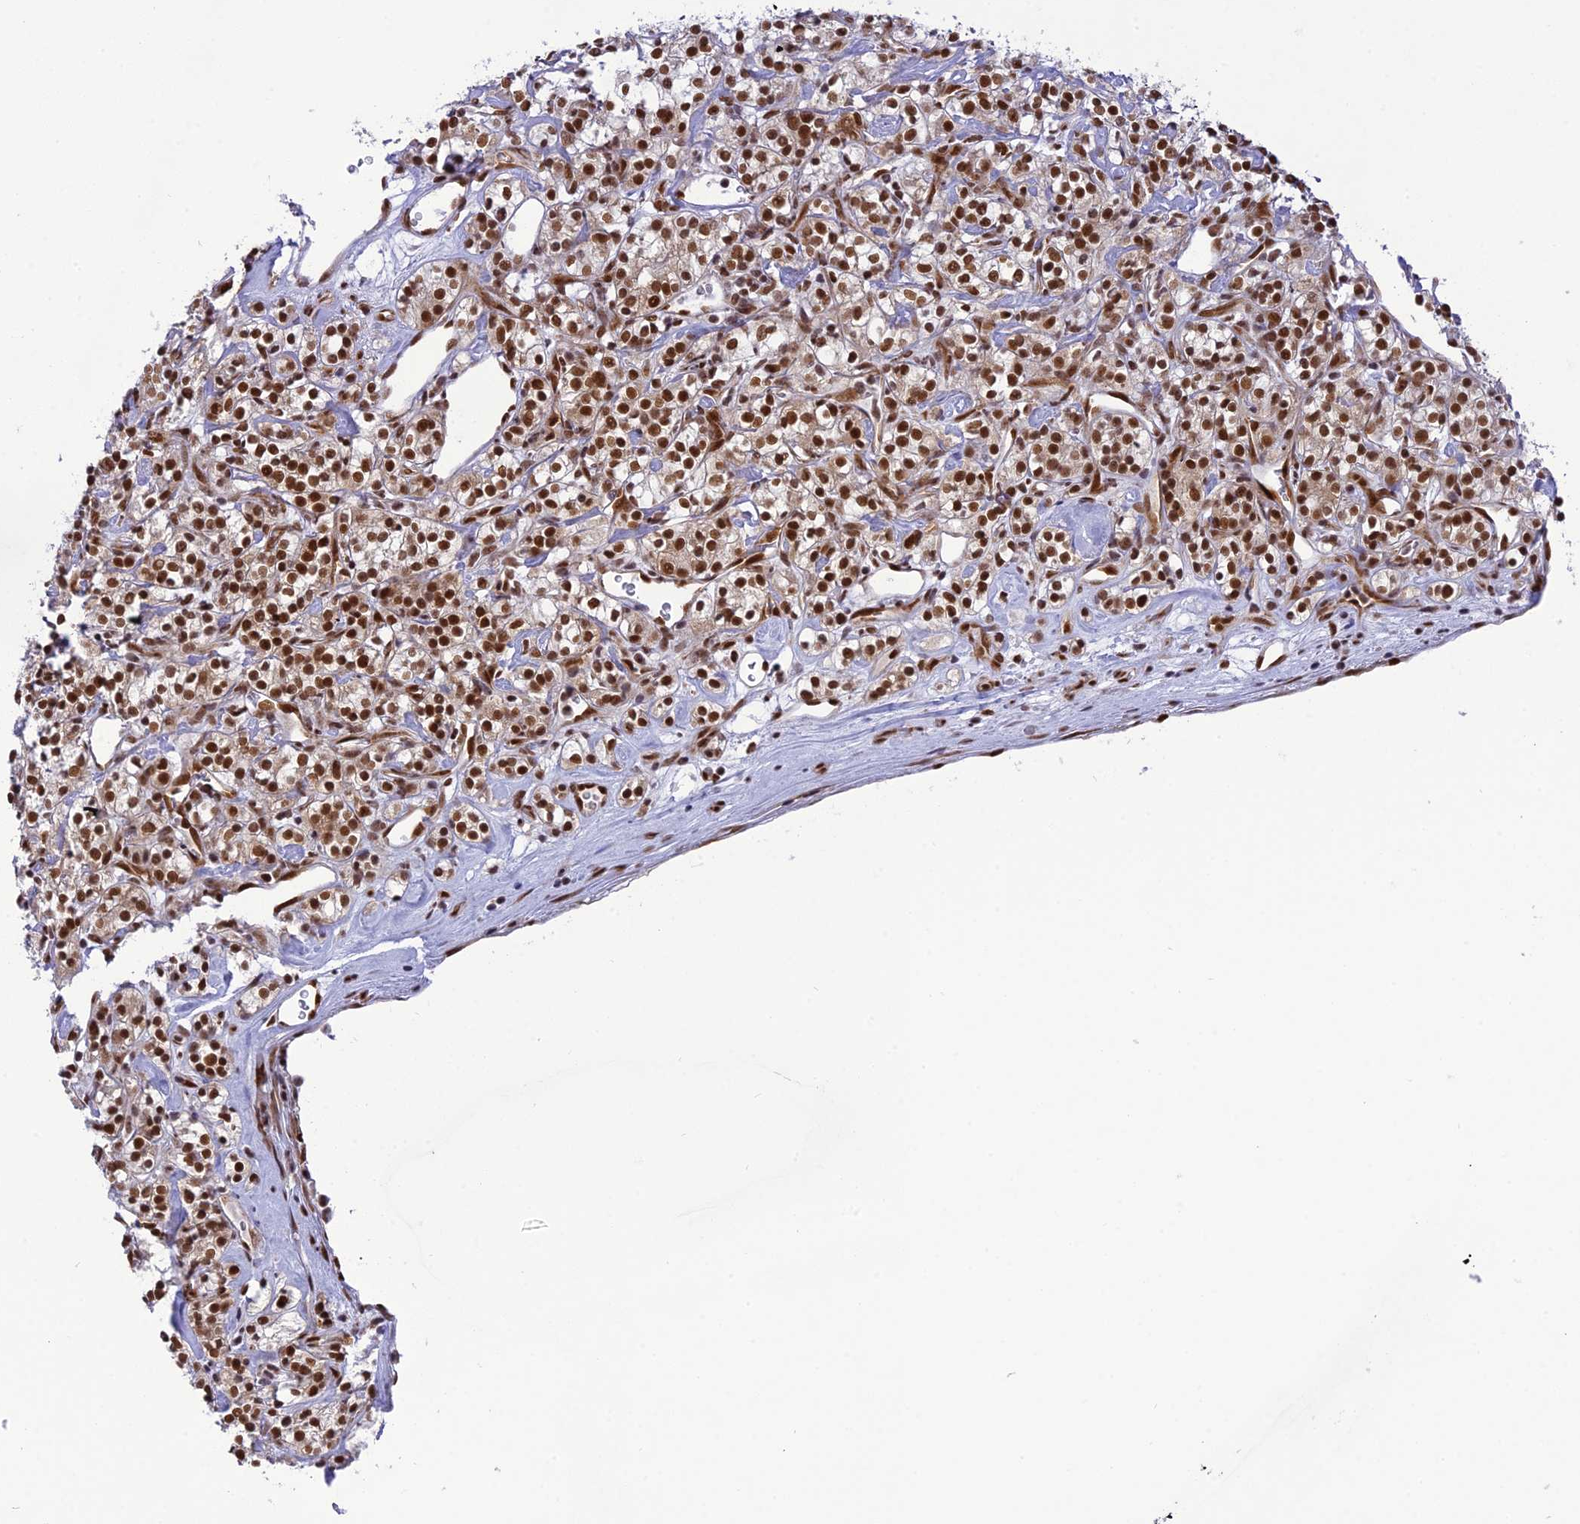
{"staining": {"intensity": "strong", "quantity": ">75%", "location": "nuclear"}, "tissue": "renal cancer", "cell_type": "Tumor cells", "image_type": "cancer", "snomed": [{"axis": "morphology", "description": "Adenocarcinoma, NOS"}, {"axis": "topography", "description": "Kidney"}], "caption": "Immunohistochemistry image of renal adenocarcinoma stained for a protein (brown), which displays high levels of strong nuclear expression in approximately >75% of tumor cells.", "gene": "DDX1", "patient": {"sex": "male", "age": 77}}